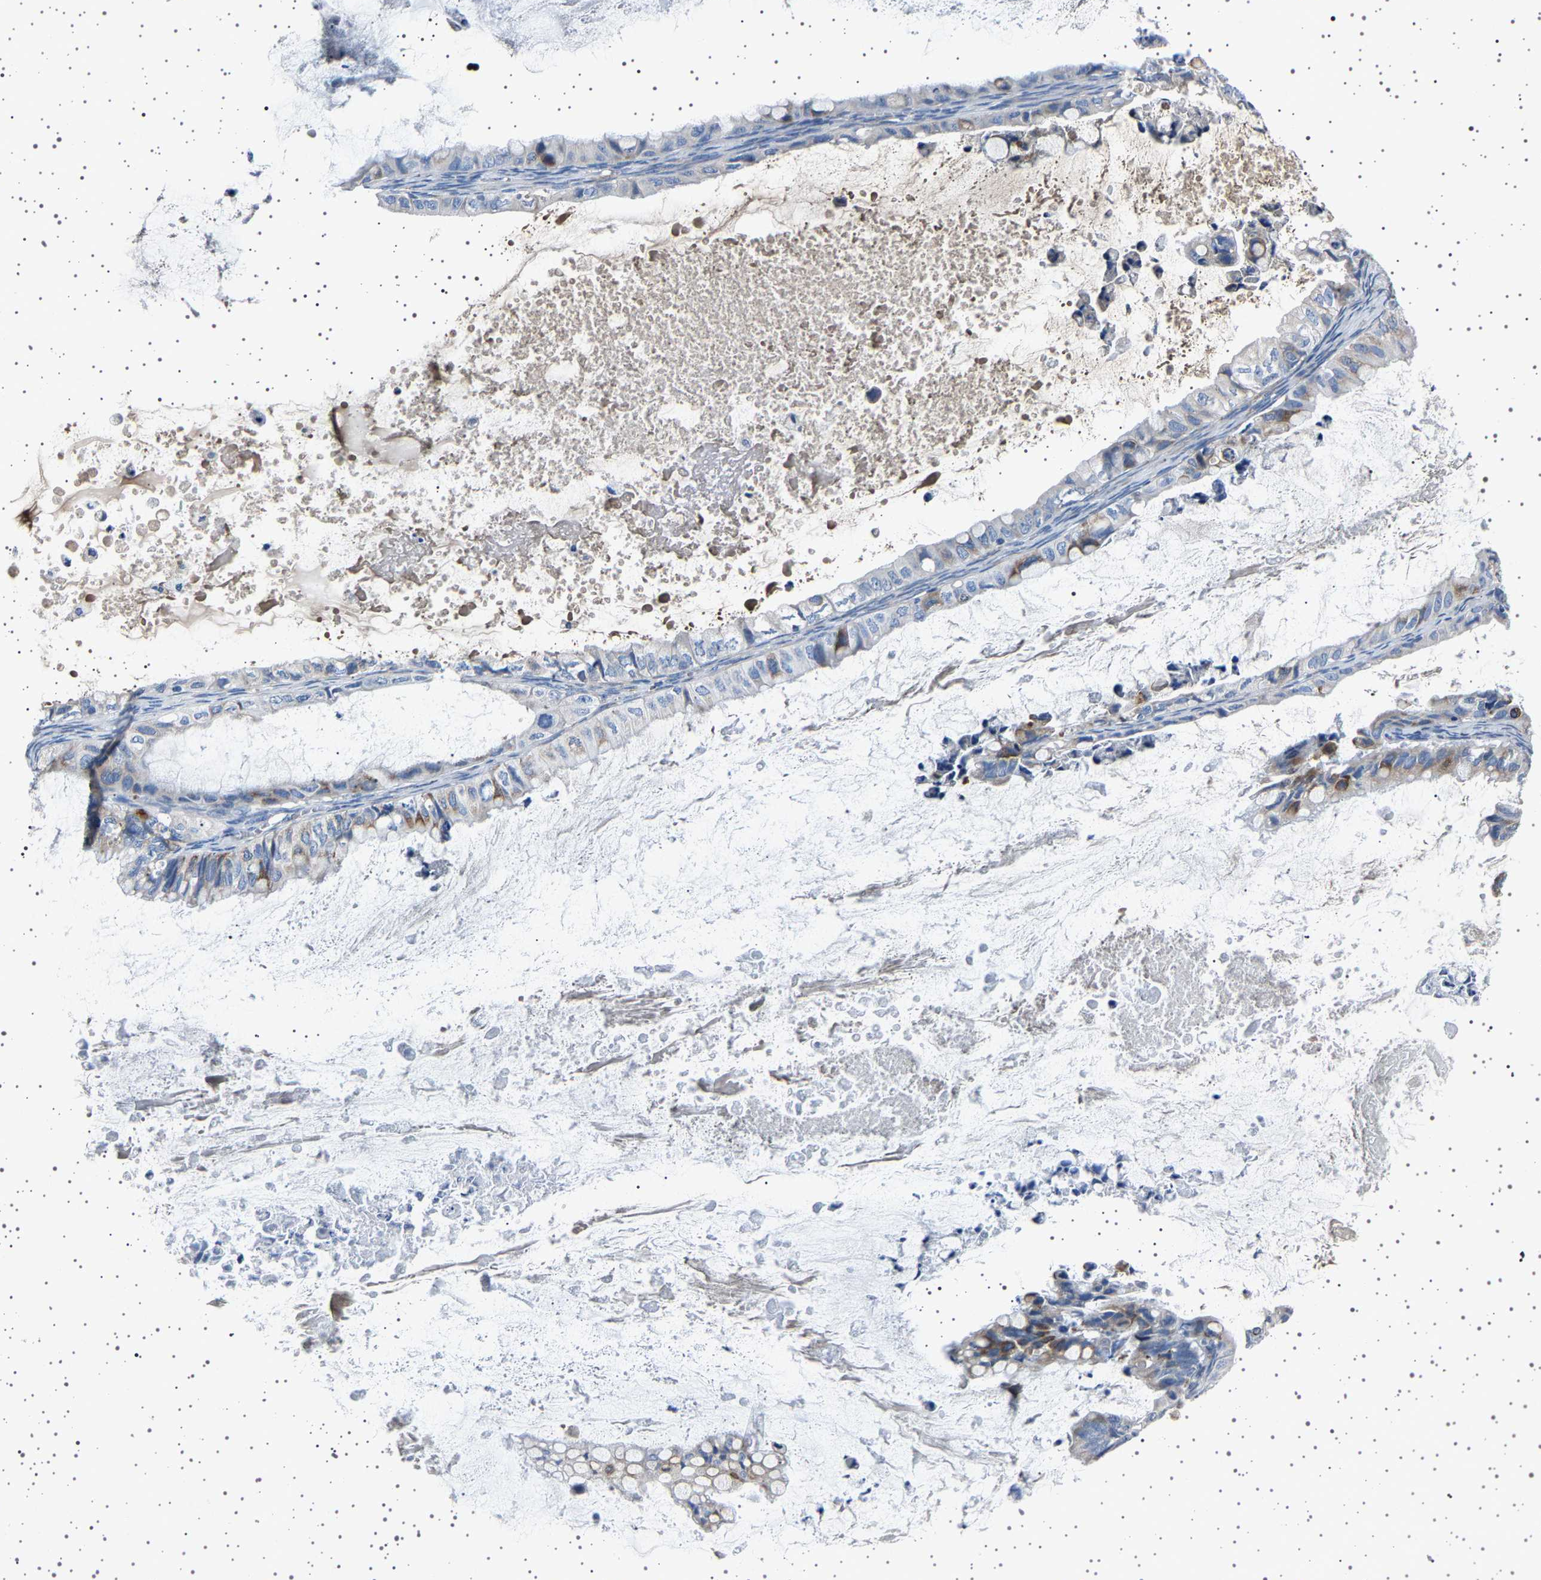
{"staining": {"intensity": "moderate", "quantity": "<25%", "location": "cytoplasmic/membranous"}, "tissue": "ovarian cancer", "cell_type": "Tumor cells", "image_type": "cancer", "snomed": [{"axis": "morphology", "description": "Cystadenocarcinoma, mucinous, NOS"}, {"axis": "topography", "description": "Ovary"}], "caption": "A photomicrograph of ovarian cancer stained for a protein displays moderate cytoplasmic/membranous brown staining in tumor cells. Ihc stains the protein of interest in brown and the nuclei are stained blue.", "gene": "FTCD", "patient": {"sex": "female", "age": 80}}